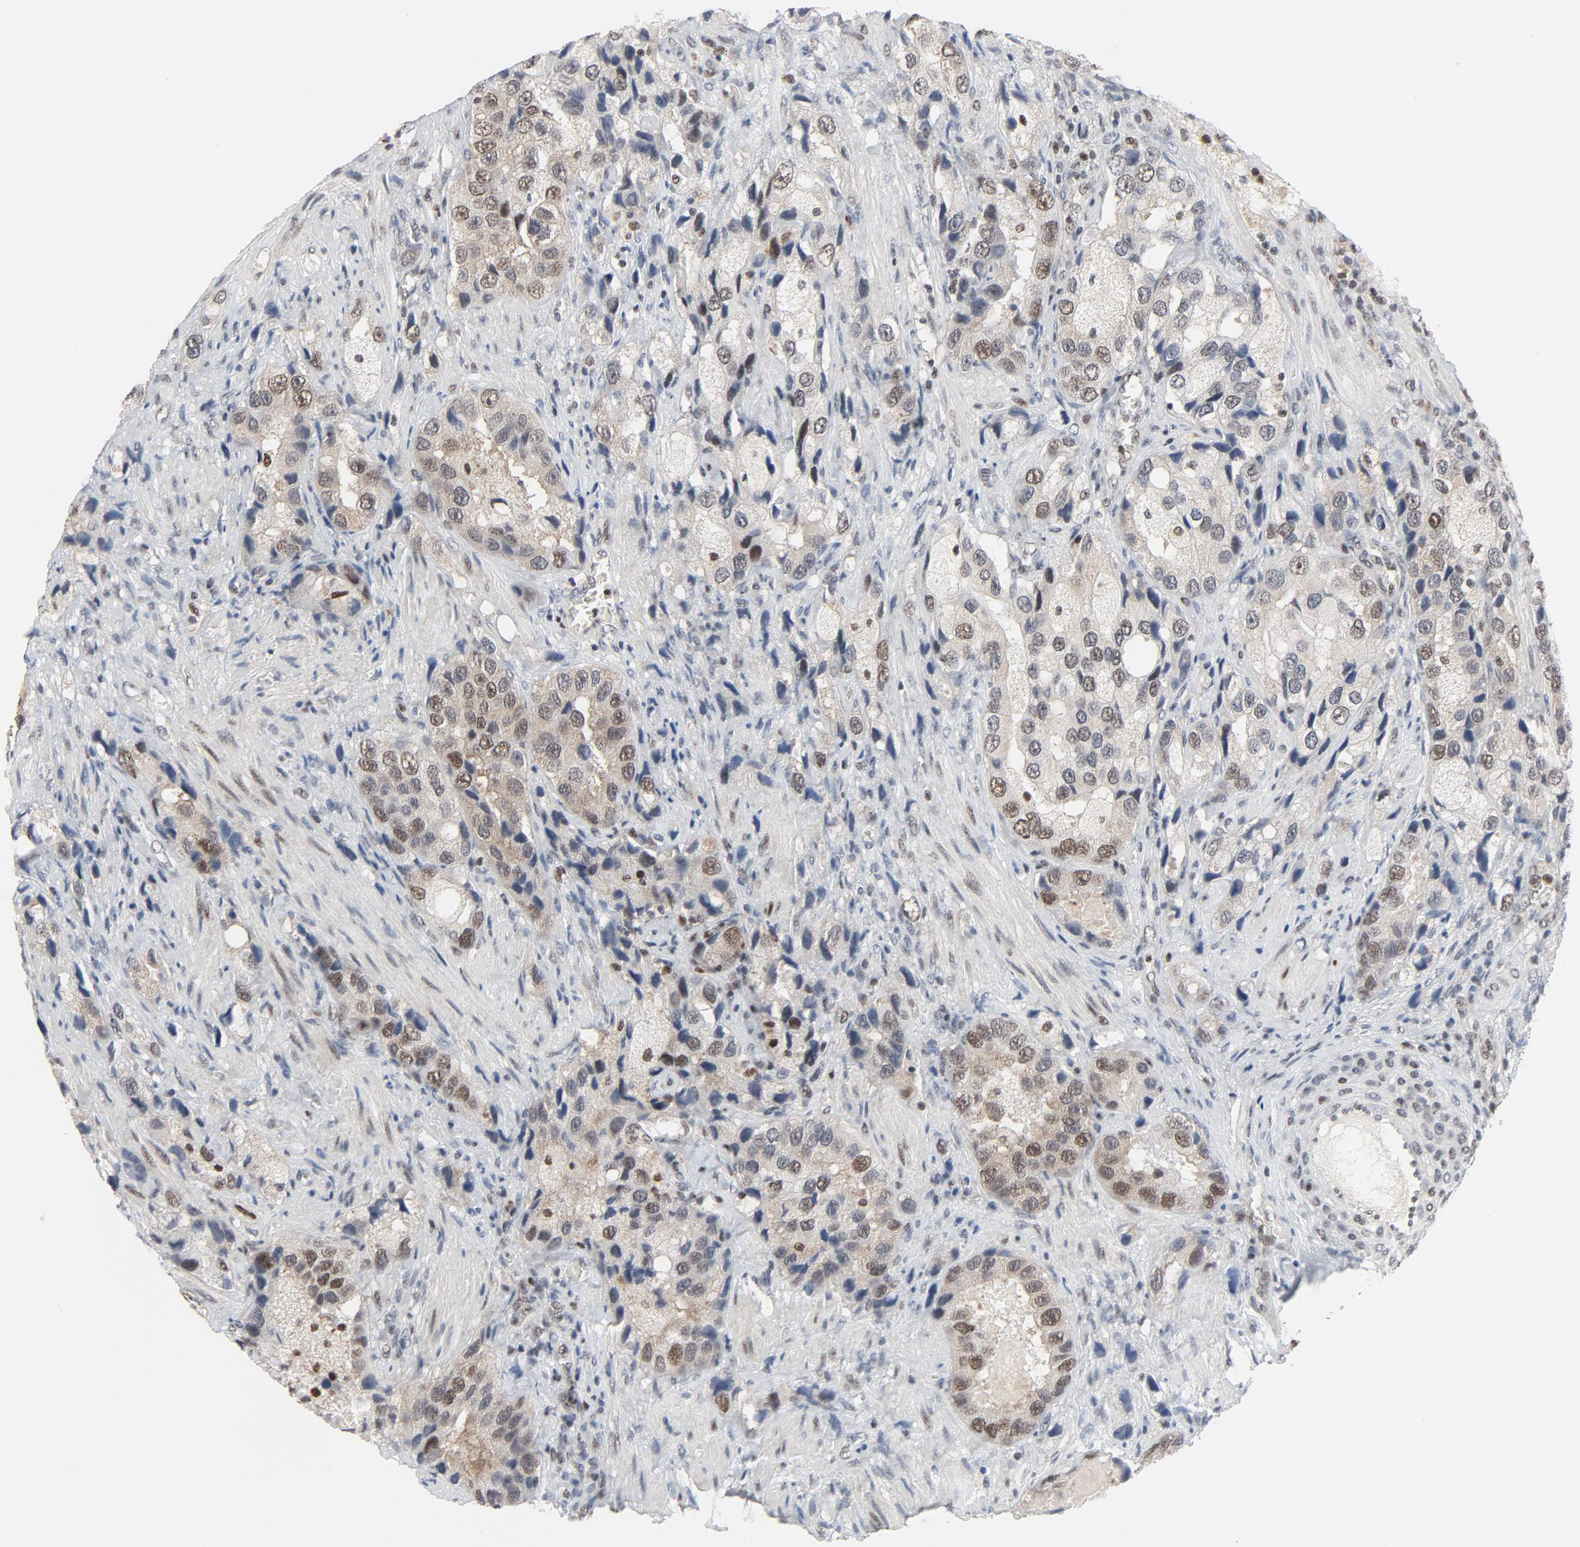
{"staining": {"intensity": "moderate", "quantity": "25%-75%", "location": "nuclear"}, "tissue": "prostate cancer", "cell_type": "Tumor cells", "image_type": "cancer", "snomed": [{"axis": "morphology", "description": "Adenocarcinoma, High grade"}, {"axis": "topography", "description": "Prostate"}], "caption": "Protein expression analysis of prostate cancer shows moderate nuclear positivity in about 25%-75% of tumor cells. The staining was performed using DAB to visualize the protein expression in brown, while the nuclei were stained in blue with hematoxylin (Magnification: 20x).", "gene": "JMJD6", "patient": {"sex": "male", "age": 63}}